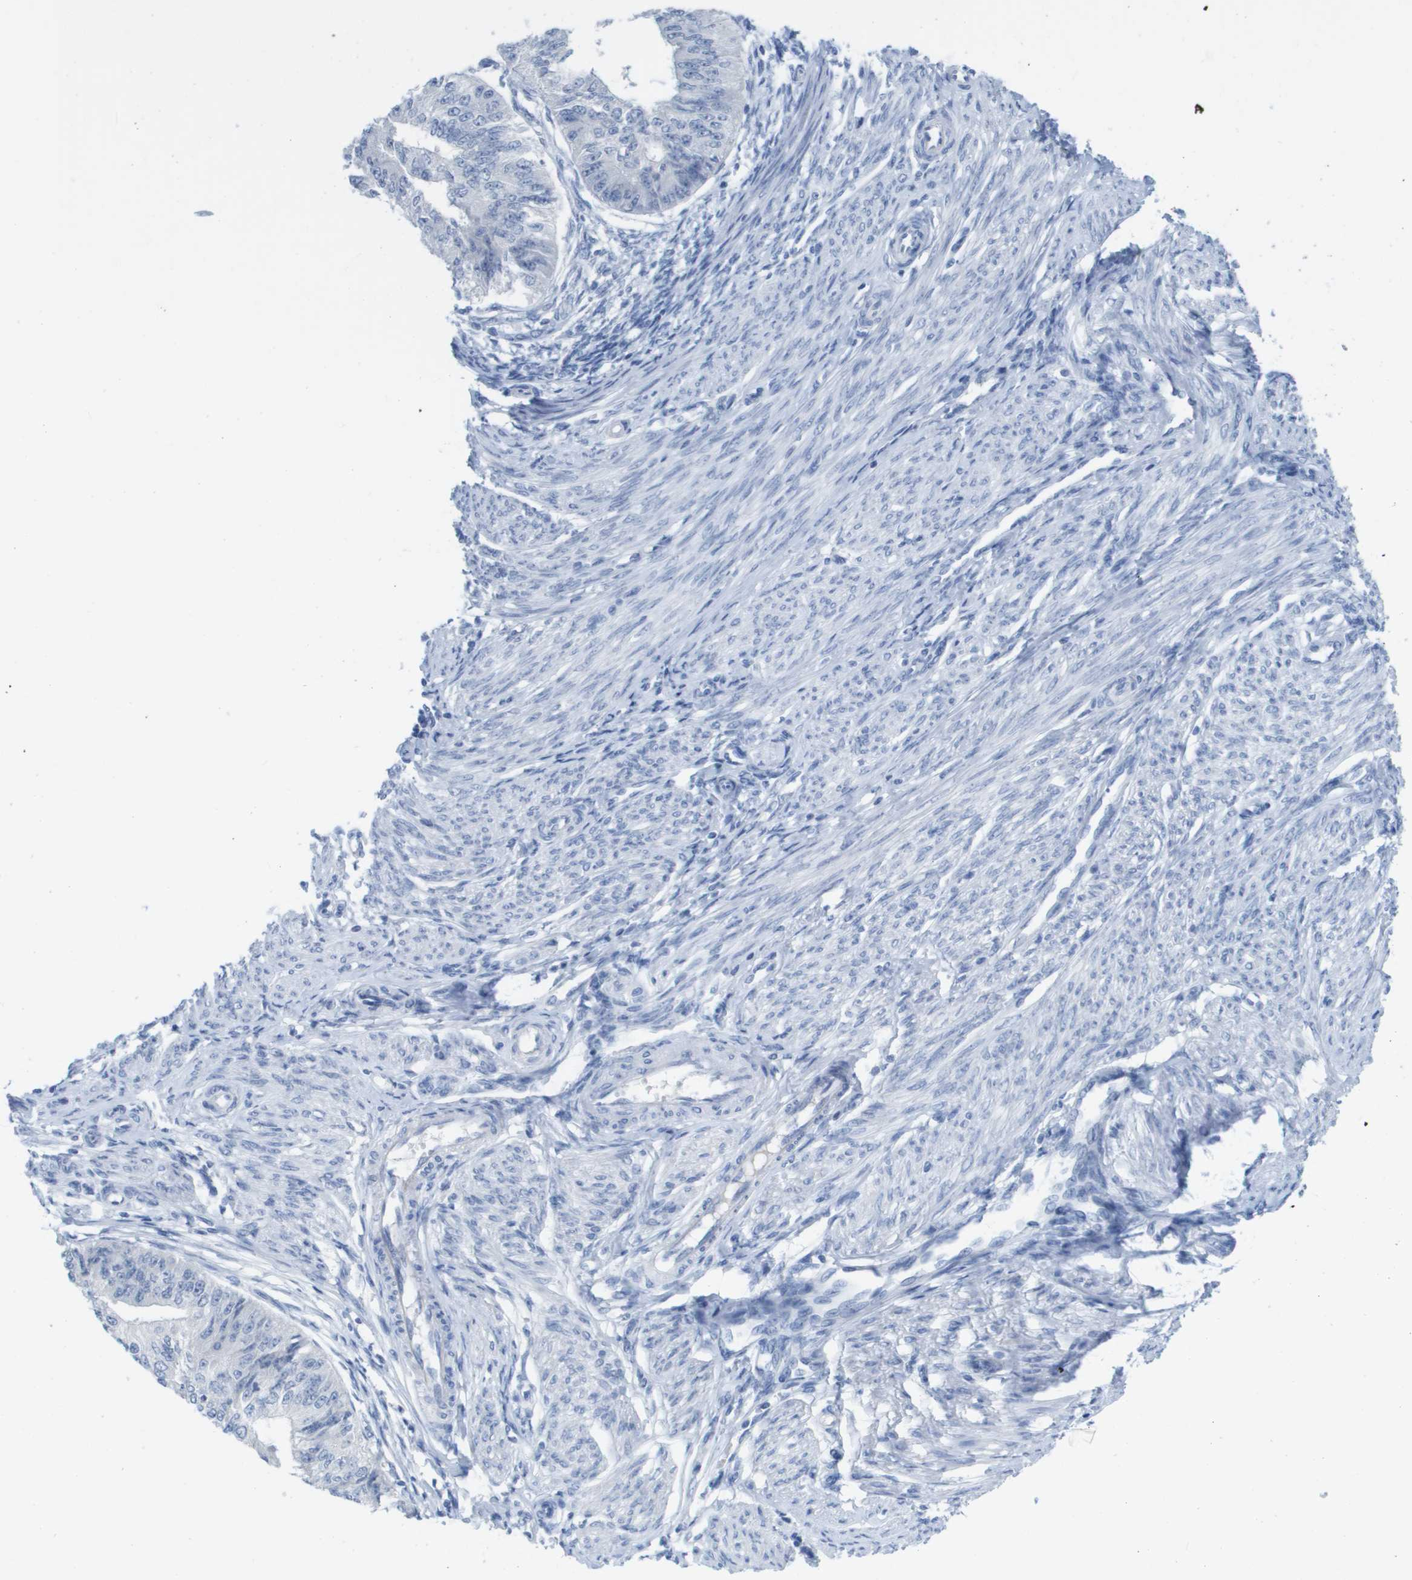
{"staining": {"intensity": "negative", "quantity": "none", "location": "none"}, "tissue": "endometrial cancer", "cell_type": "Tumor cells", "image_type": "cancer", "snomed": [{"axis": "morphology", "description": "Adenocarcinoma, NOS"}, {"axis": "topography", "description": "Endometrium"}], "caption": "Human endometrial adenocarcinoma stained for a protein using immunohistochemistry shows no expression in tumor cells.", "gene": "PDE4A", "patient": {"sex": "female", "age": 32}}